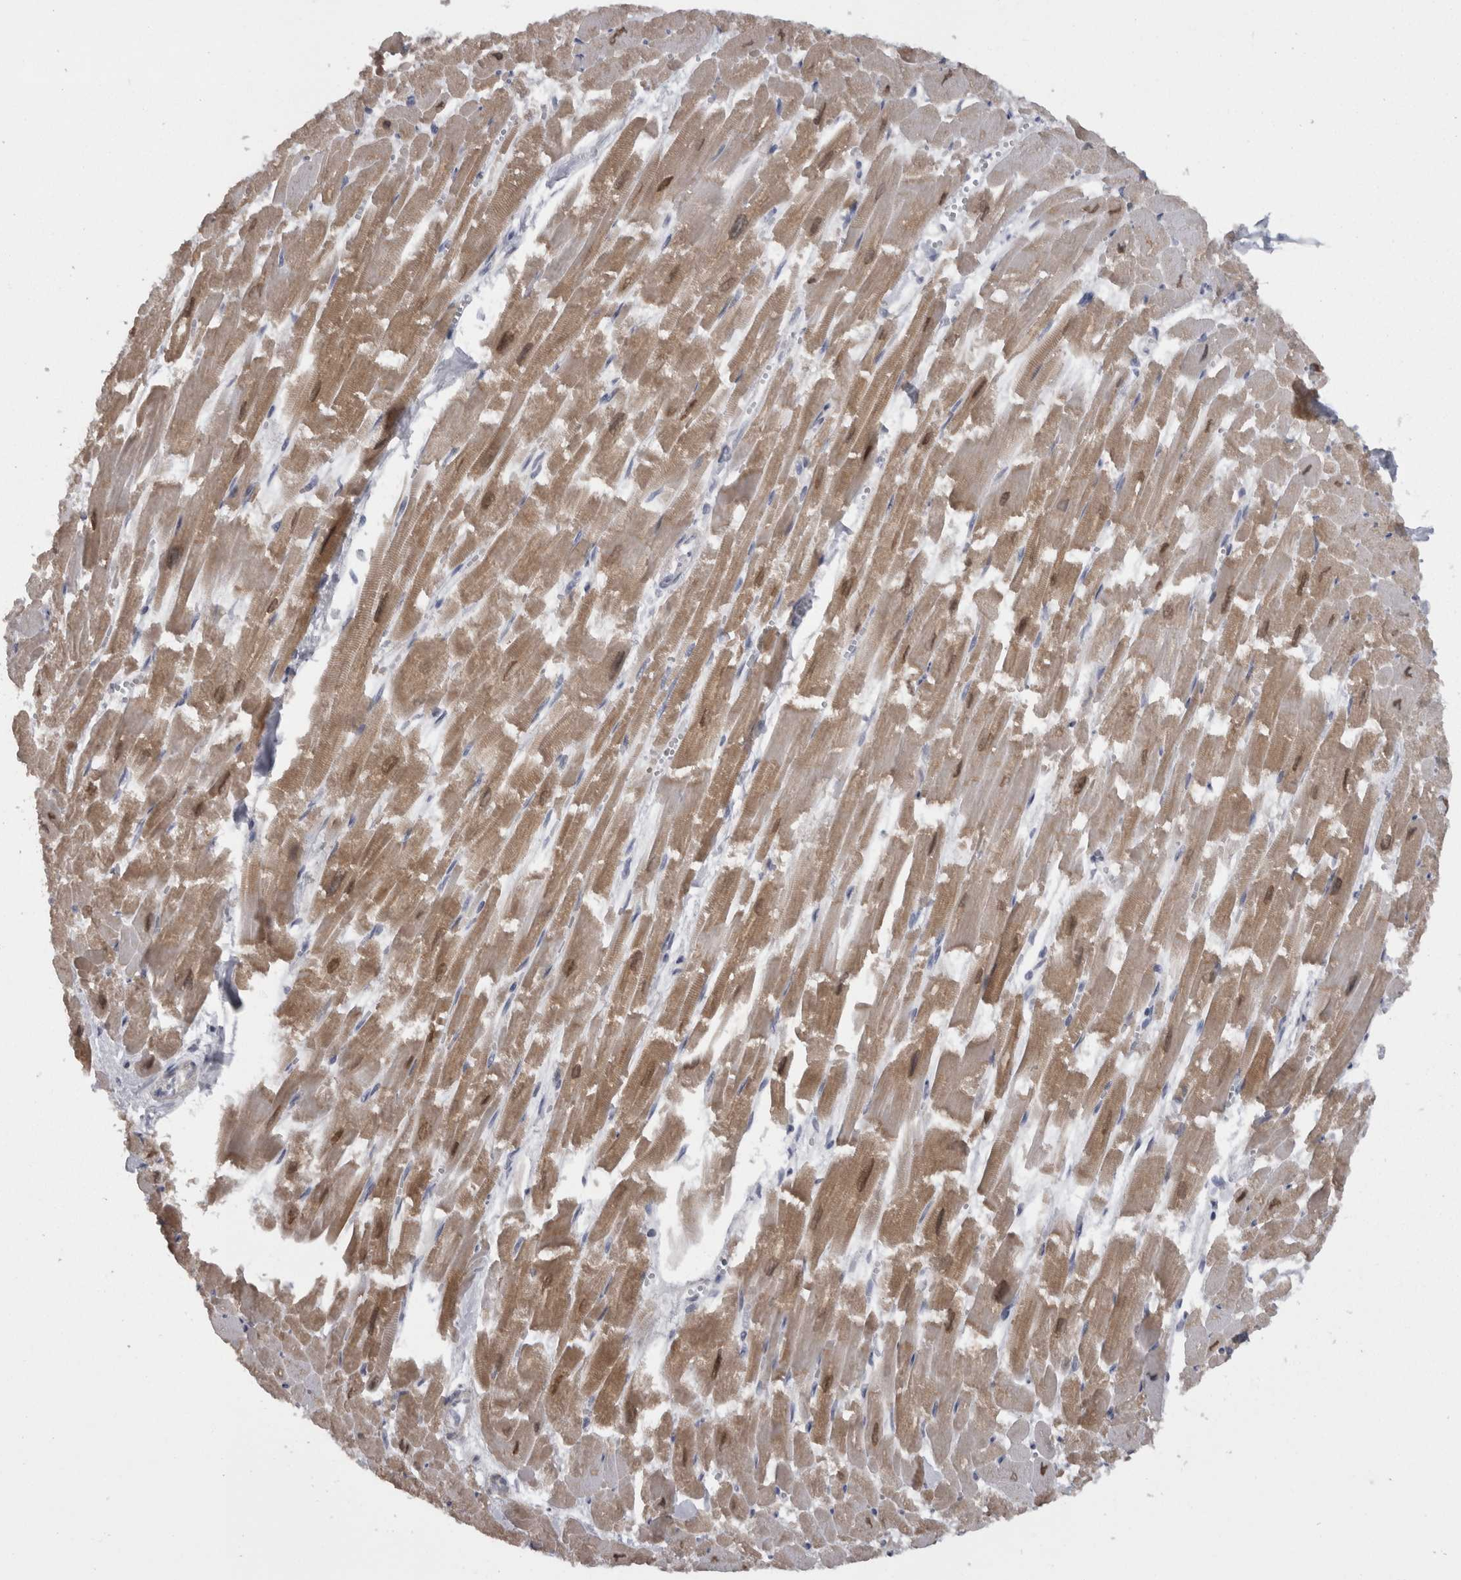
{"staining": {"intensity": "moderate", "quantity": ">75%", "location": "cytoplasmic/membranous,nuclear"}, "tissue": "heart muscle", "cell_type": "Cardiomyocytes", "image_type": "normal", "snomed": [{"axis": "morphology", "description": "Normal tissue, NOS"}, {"axis": "topography", "description": "Heart"}], "caption": "IHC (DAB) staining of unremarkable human heart muscle displays moderate cytoplasmic/membranous,nuclear protein positivity in approximately >75% of cardiomyocytes.", "gene": "CAMK2D", "patient": {"sex": "male", "age": 54}}